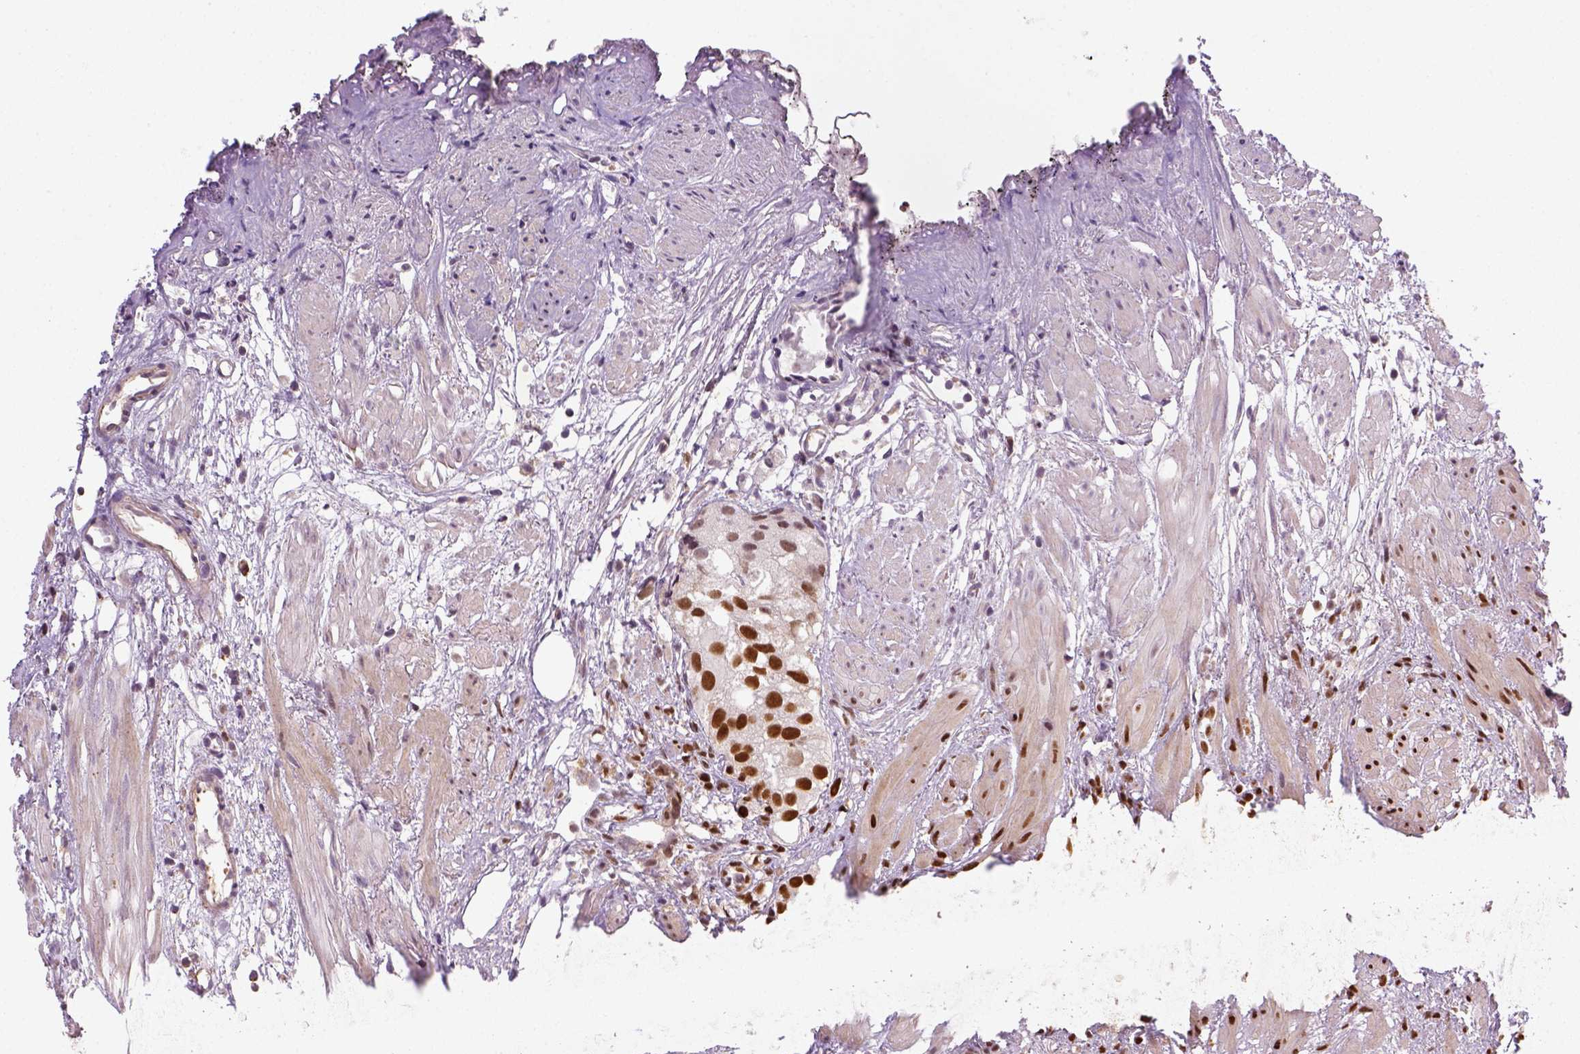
{"staining": {"intensity": "strong", "quantity": ">75%", "location": "nuclear"}, "tissue": "prostate cancer", "cell_type": "Tumor cells", "image_type": "cancer", "snomed": [{"axis": "morphology", "description": "Adenocarcinoma, High grade"}, {"axis": "topography", "description": "Prostate"}], "caption": "A histopathology image of prostate cancer stained for a protein exhibits strong nuclear brown staining in tumor cells.", "gene": "CCAR1", "patient": {"sex": "male", "age": 68}}